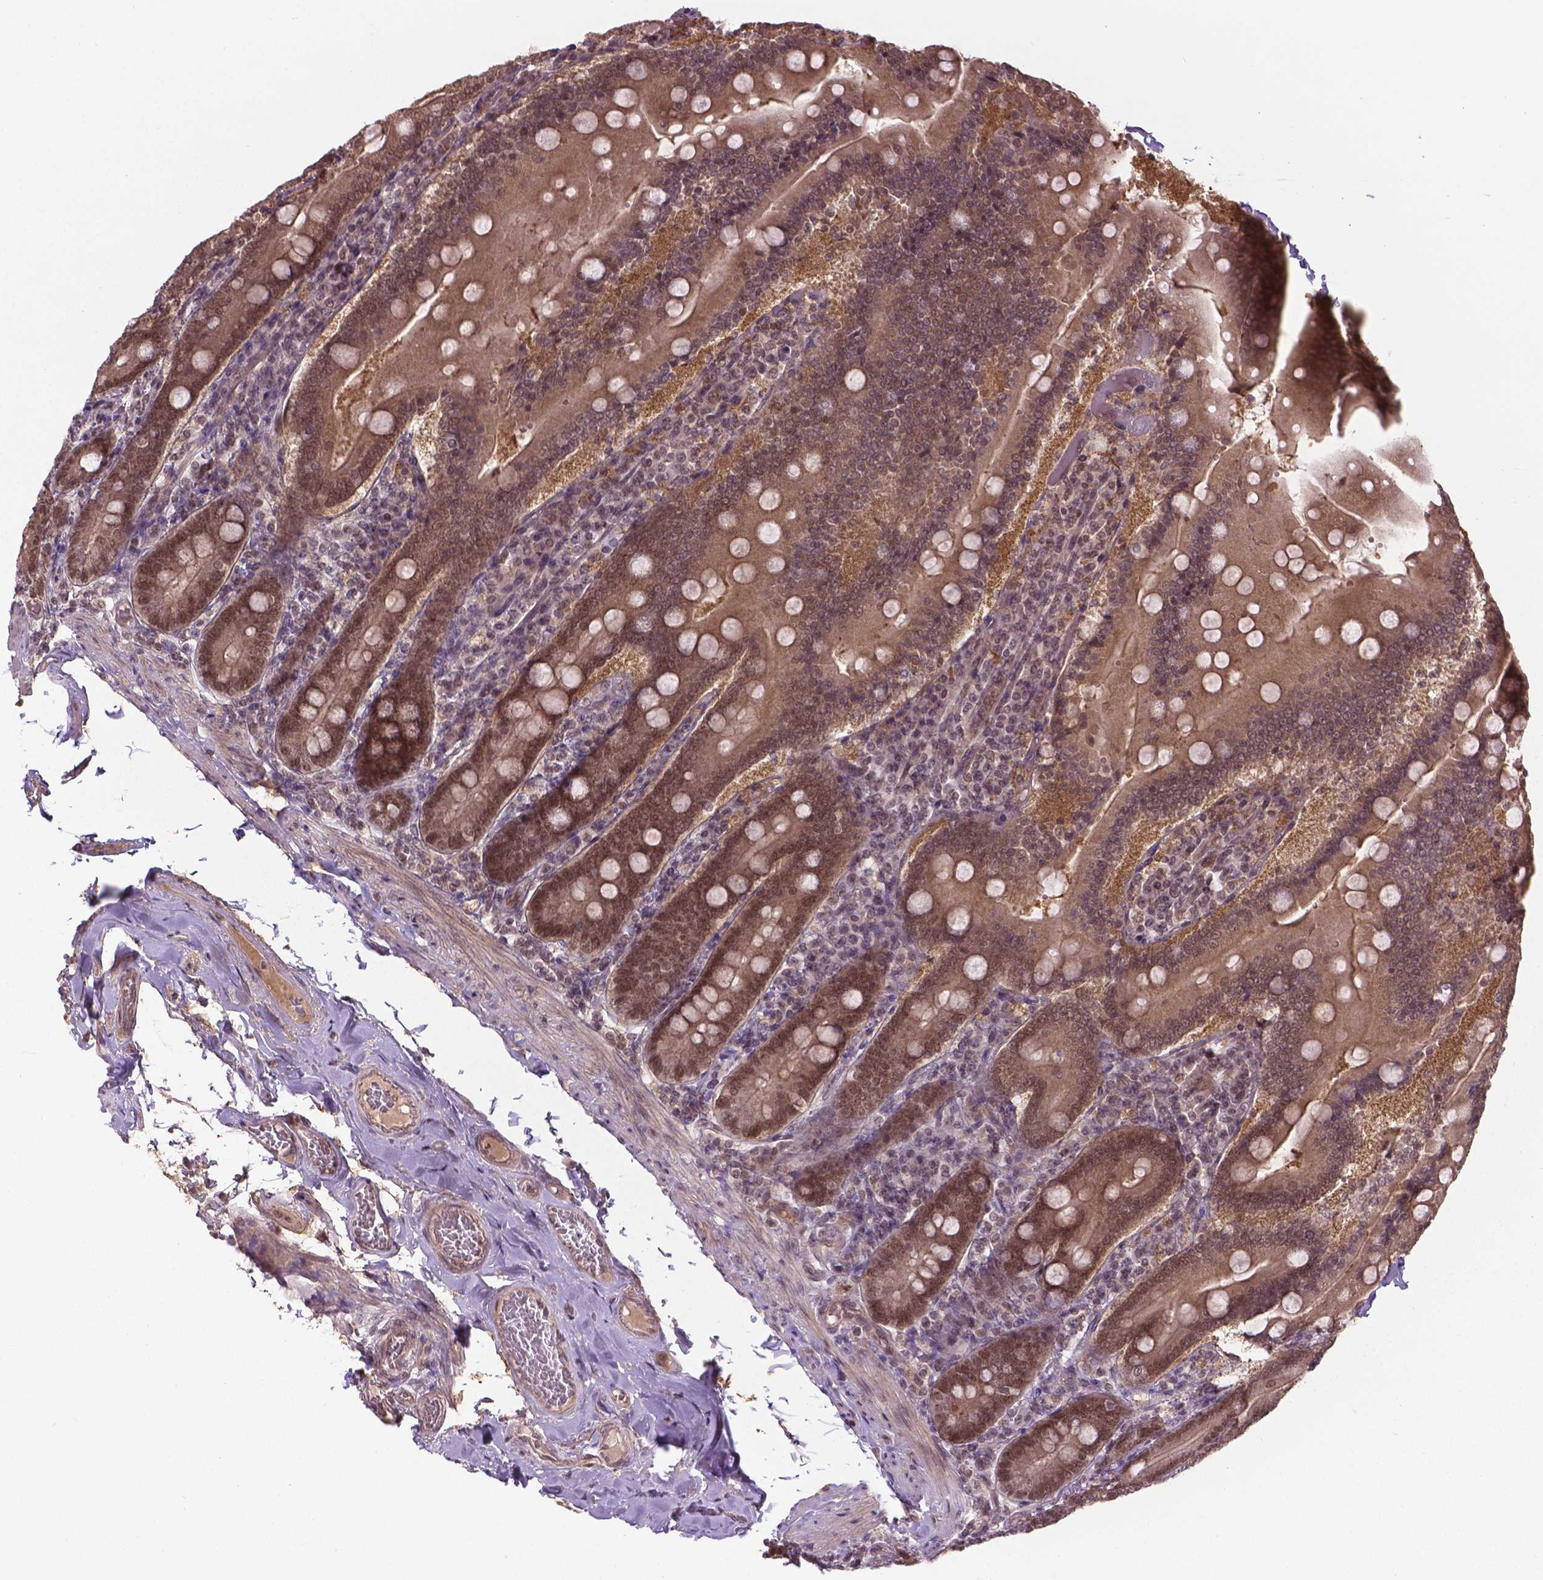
{"staining": {"intensity": "moderate", "quantity": ">75%", "location": "cytoplasmic/membranous,nuclear"}, "tissue": "duodenum", "cell_type": "Glandular cells", "image_type": "normal", "snomed": [{"axis": "morphology", "description": "Normal tissue, NOS"}, {"axis": "topography", "description": "Duodenum"}], "caption": "A high-resolution image shows immunohistochemistry (IHC) staining of unremarkable duodenum, which reveals moderate cytoplasmic/membranous,nuclear expression in approximately >75% of glandular cells.", "gene": "ANKRD54", "patient": {"sex": "female", "age": 62}}